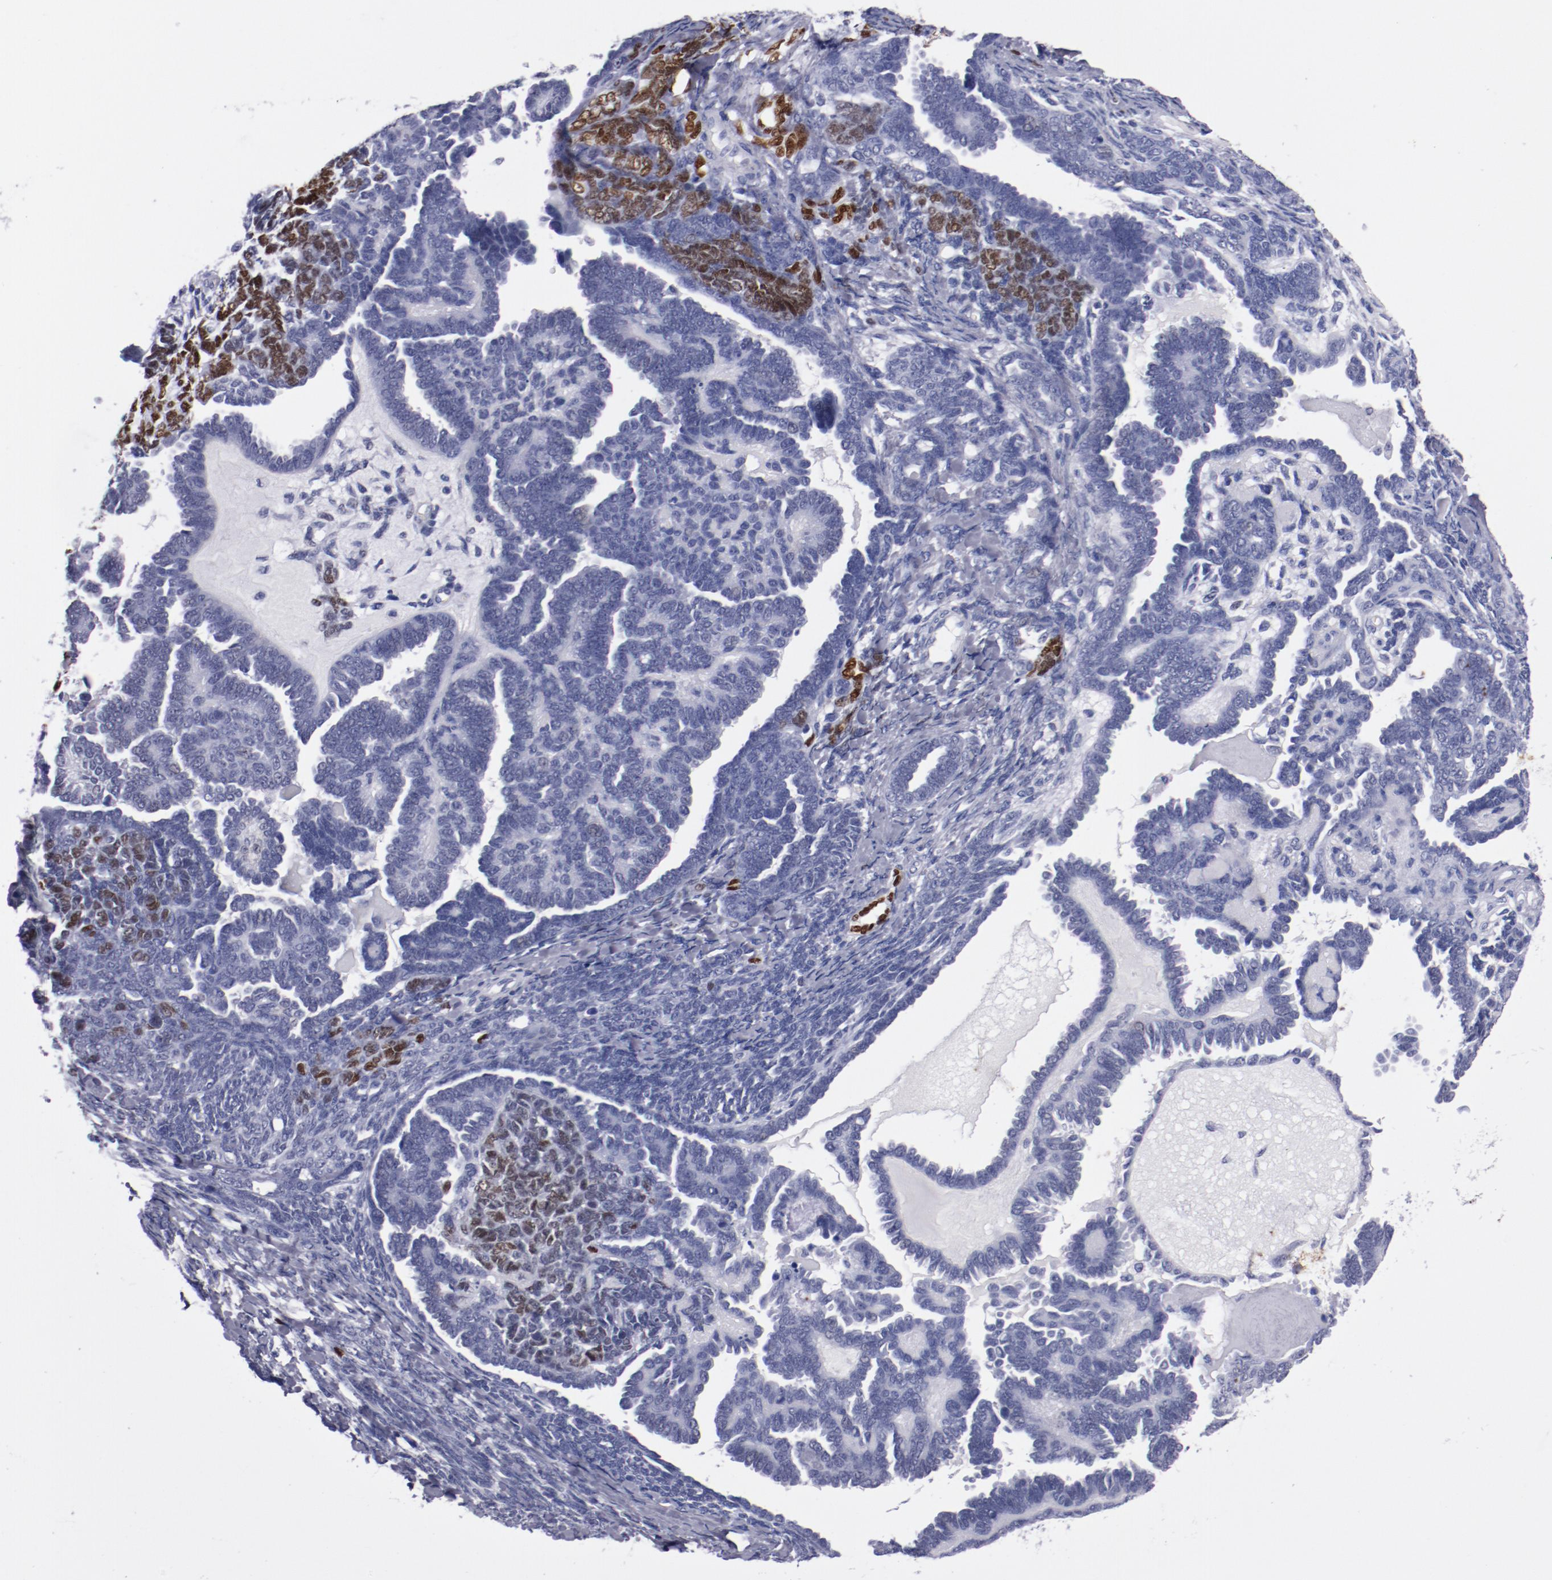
{"staining": {"intensity": "strong", "quantity": "<25%", "location": "nuclear"}, "tissue": "endometrial cancer", "cell_type": "Tumor cells", "image_type": "cancer", "snomed": [{"axis": "morphology", "description": "Neoplasm, malignant, NOS"}, {"axis": "topography", "description": "Endometrium"}], "caption": "Endometrial neoplasm (malignant) stained with DAB (3,3'-diaminobenzidine) IHC demonstrates medium levels of strong nuclear staining in approximately <25% of tumor cells. Immunohistochemistry stains the protein of interest in brown and the nuclei are stained blue.", "gene": "HNF1B", "patient": {"sex": "female", "age": 74}}